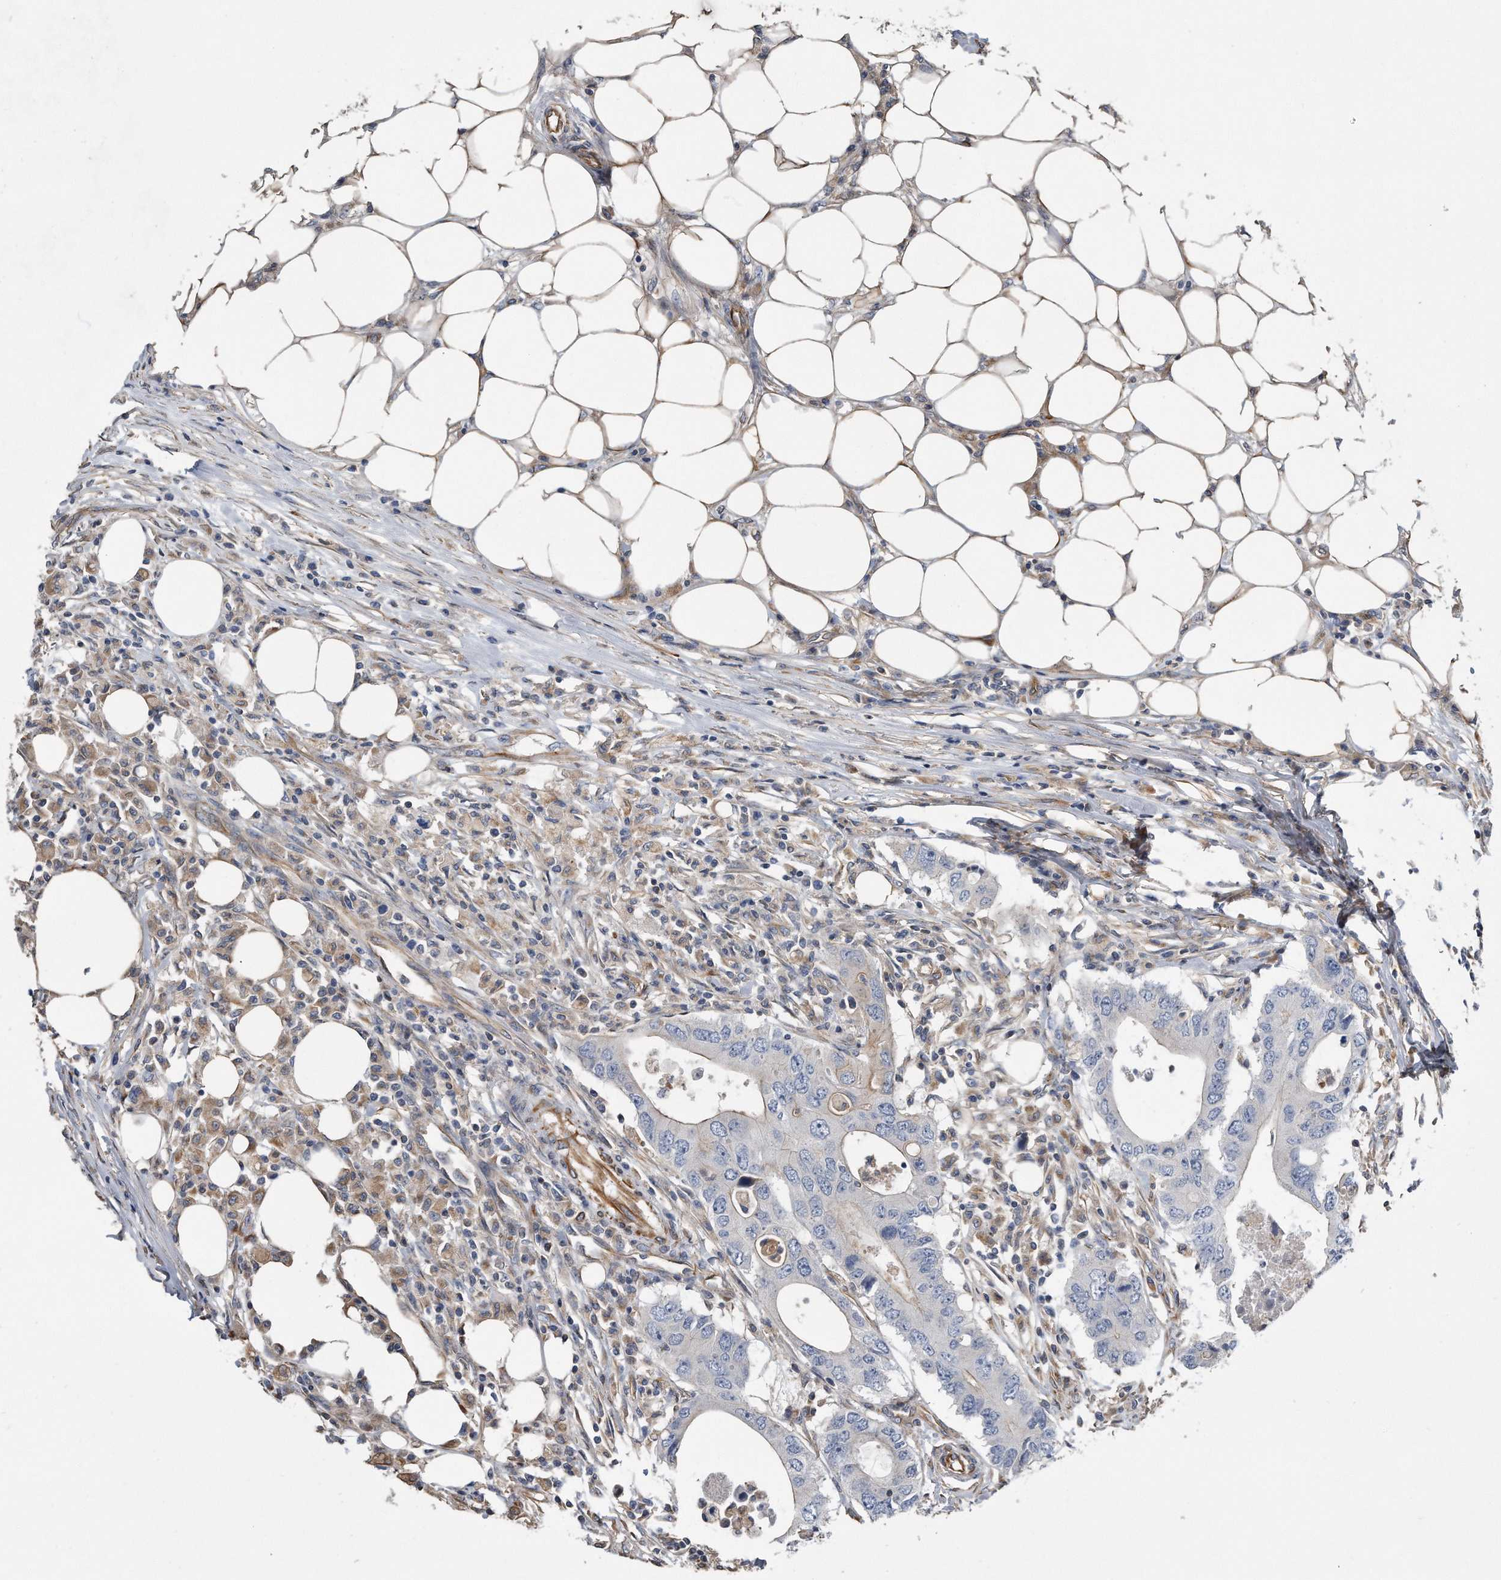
{"staining": {"intensity": "weak", "quantity": "<25%", "location": "cytoplasmic/membranous"}, "tissue": "colorectal cancer", "cell_type": "Tumor cells", "image_type": "cancer", "snomed": [{"axis": "morphology", "description": "Adenocarcinoma, NOS"}, {"axis": "topography", "description": "Colon"}], "caption": "The IHC photomicrograph has no significant staining in tumor cells of adenocarcinoma (colorectal) tissue. The staining was performed using DAB (3,3'-diaminobenzidine) to visualize the protein expression in brown, while the nuclei were stained in blue with hematoxylin (Magnification: 20x).", "gene": "GPC1", "patient": {"sex": "male", "age": 71}}